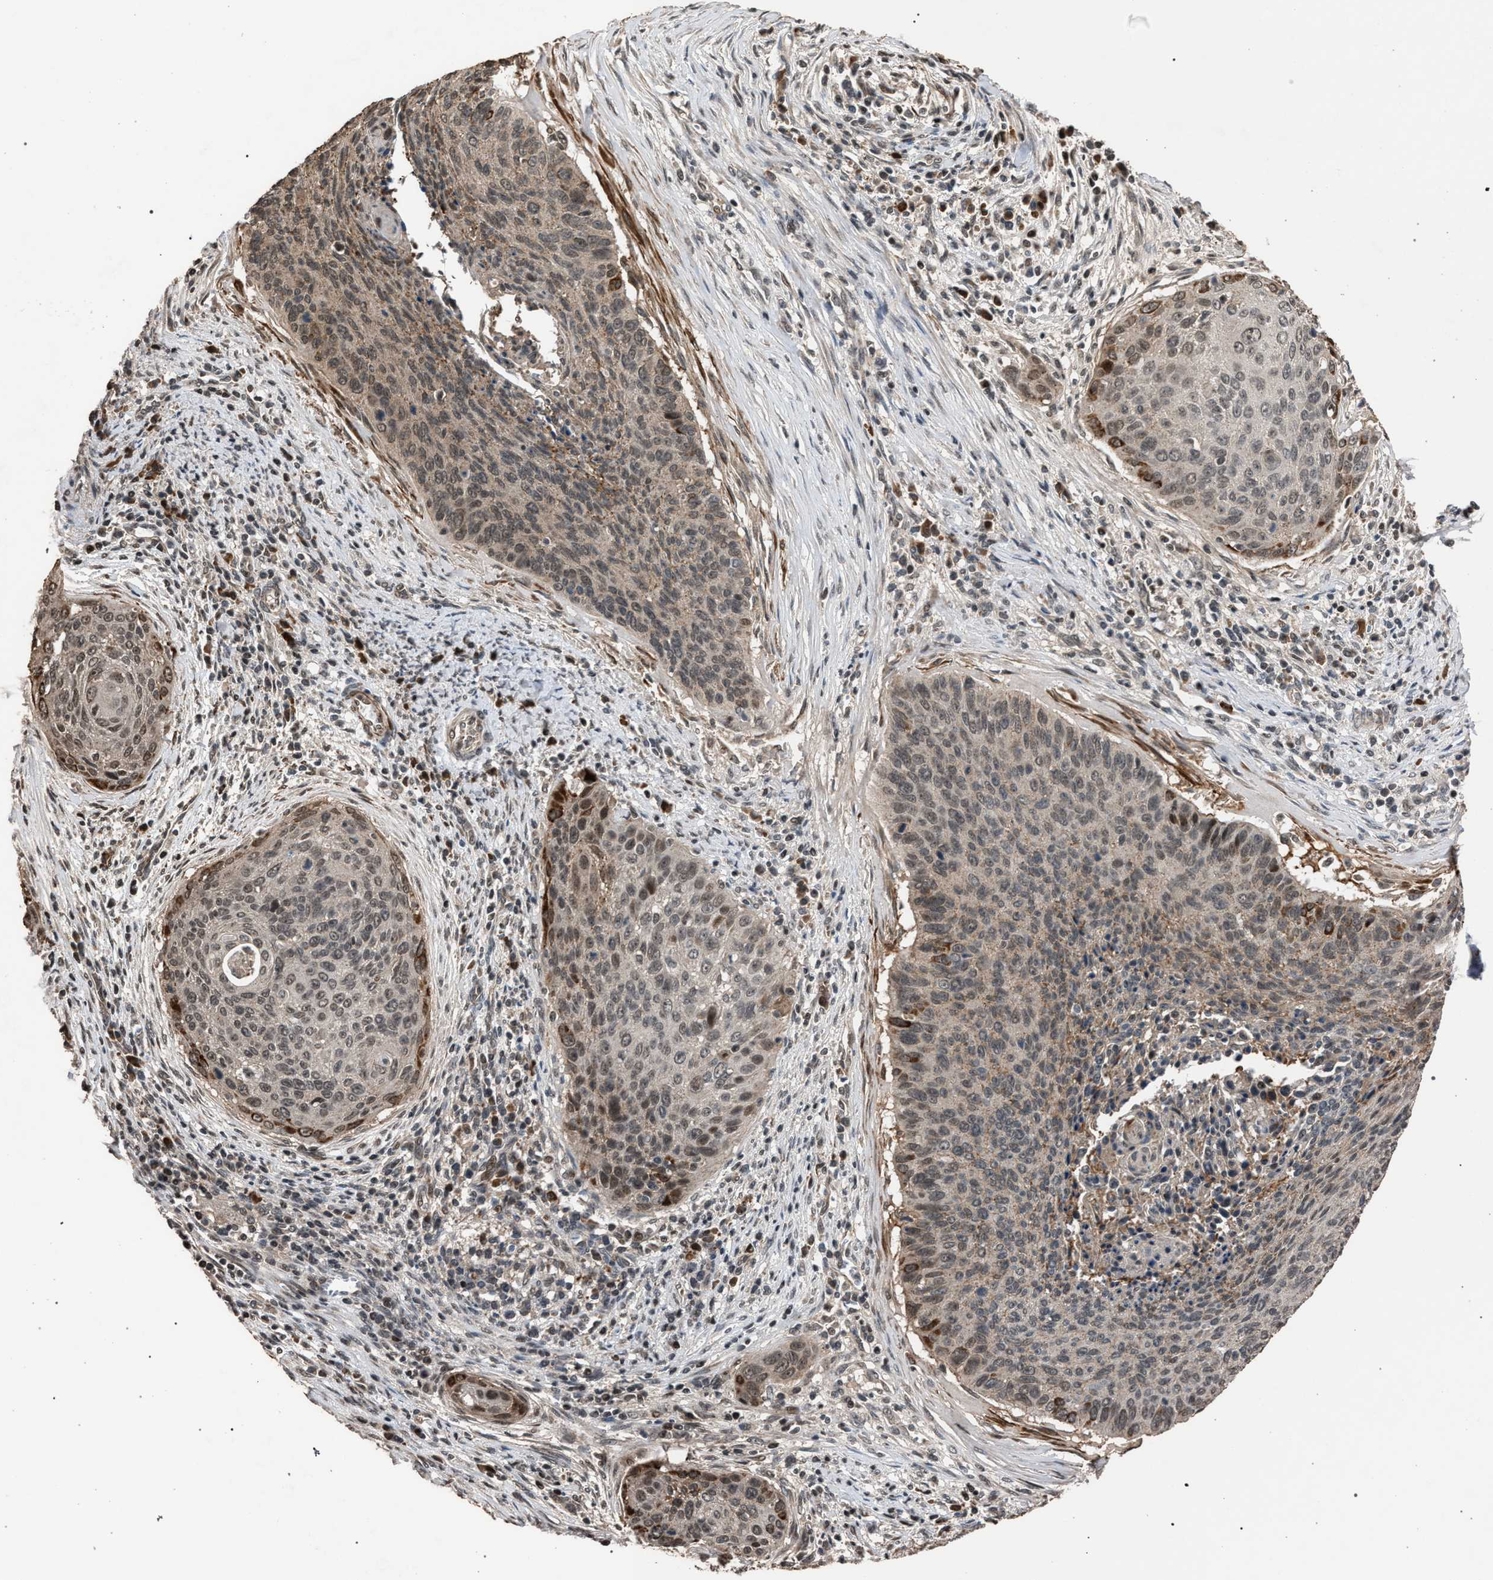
{"staining": {"intensity": "weak", "quantity": ">75%", "location": "cytoplasmic/membranous,nuclear"}, "tissue": "cervical cancer", "cell_type": "Tumor cells", "image_type": "cancer", "snomed": [{"axis": "morphology", "description": "Squamous cell carcinoma, NOS"}, {"axis": "topography", "description": "Cervix"}], "caption": "About >75% of tumor cells in human squamous cell carcinoma (cervical) demonstrate weak cytoplasmic/membranous and nuclear protein positivity as visualized by brown immunohistochemical staining.", "gene": "NAA35", "patient": {"sex": "female", "age": 55}}